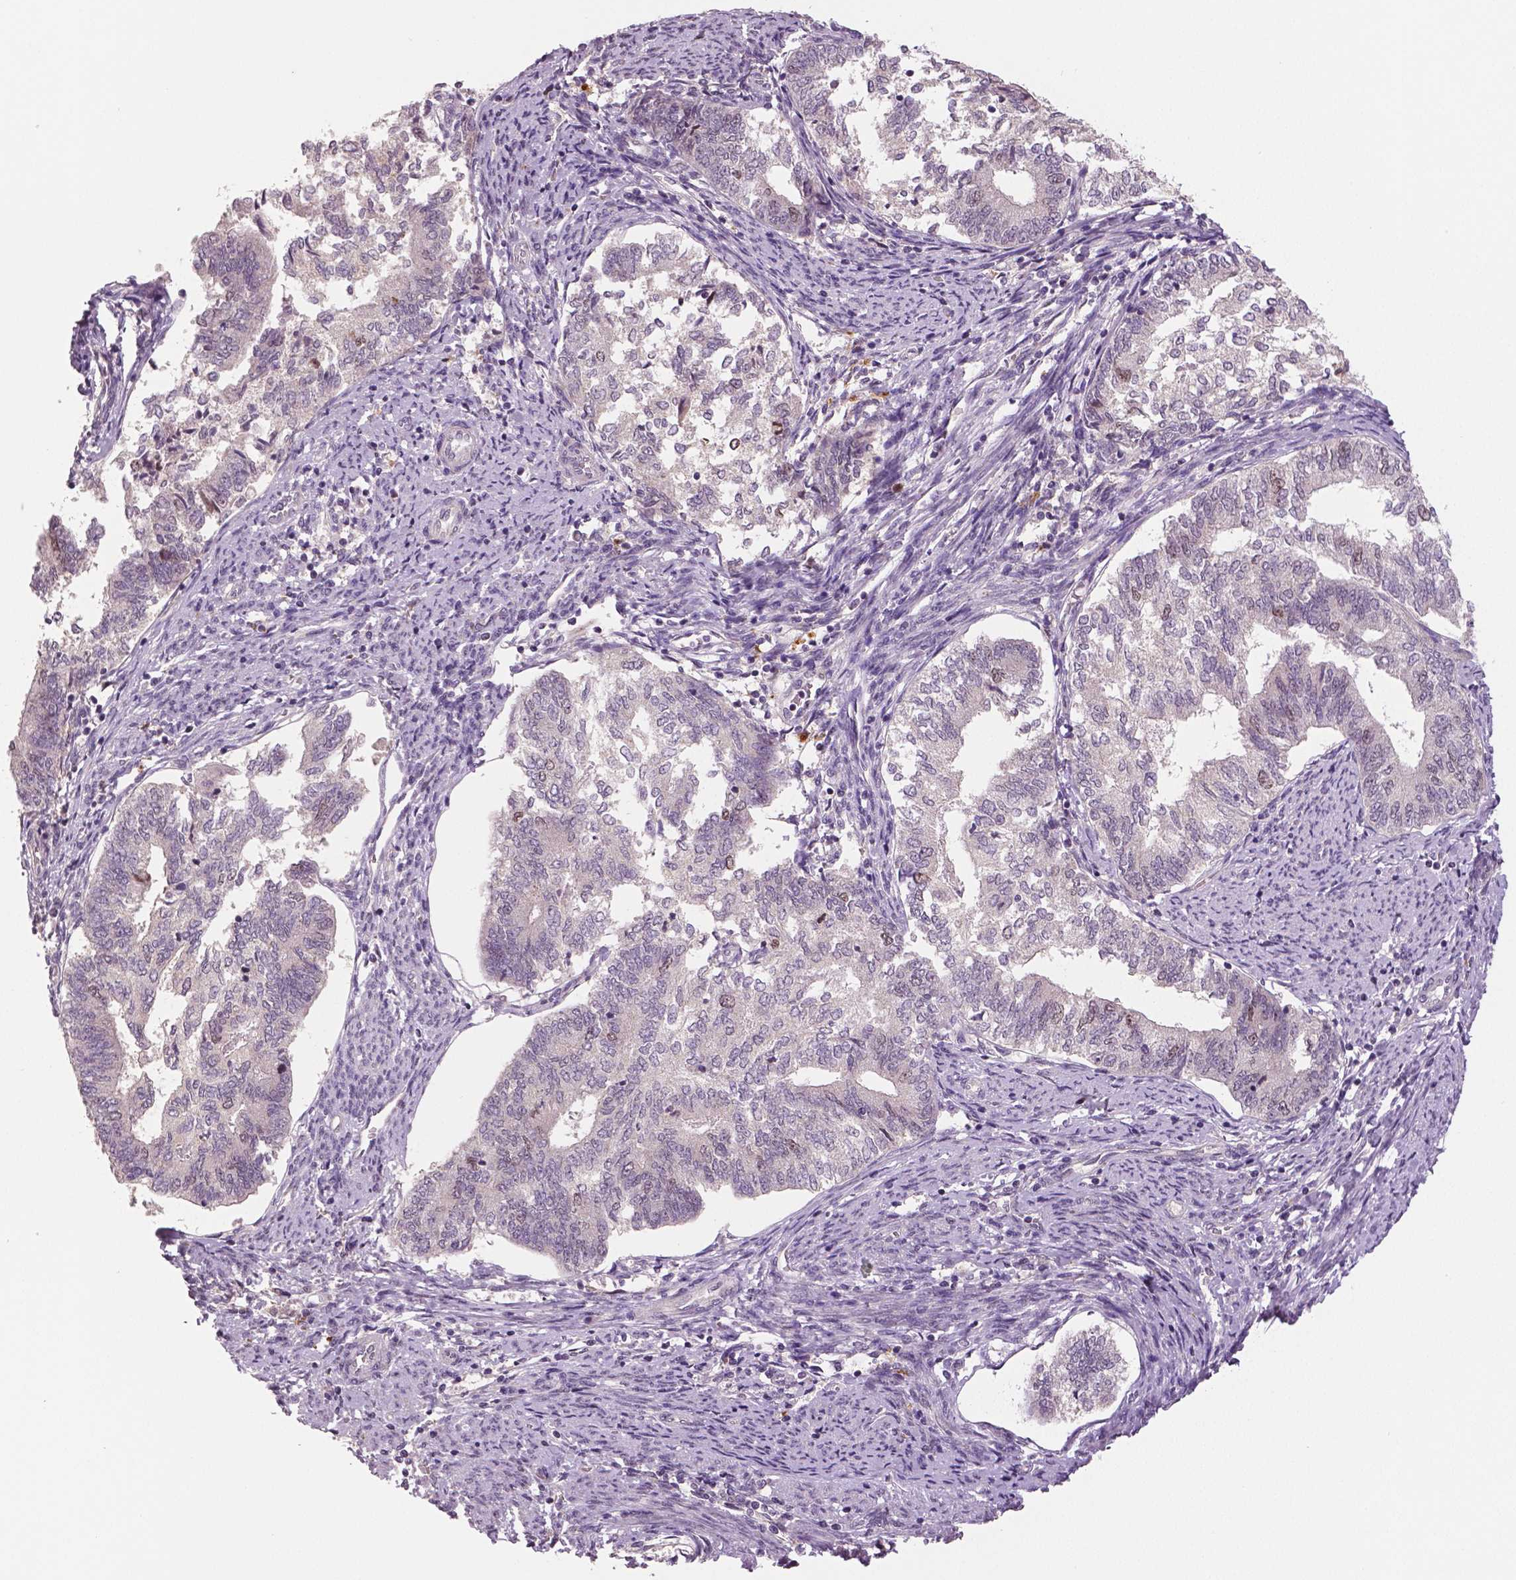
{"staining": {"intensity": "weak", "quantity": "<25%", "location": "nuclear"}, "tissue": "endometrial cancer", "cell_type": "Tumor cells", "image_type": "cancer", "snomed": [{"axis": "morphology", "description": "Adenocarcinoma, NOS"}, {"axis": "topography", "description": "Endometrium"}], "caption": "Tumor cells are negative for protein expression in human endometrial adenocarcinoma.", "gene": "MKI67", "patient": {"sex": "female", "age": 65}}